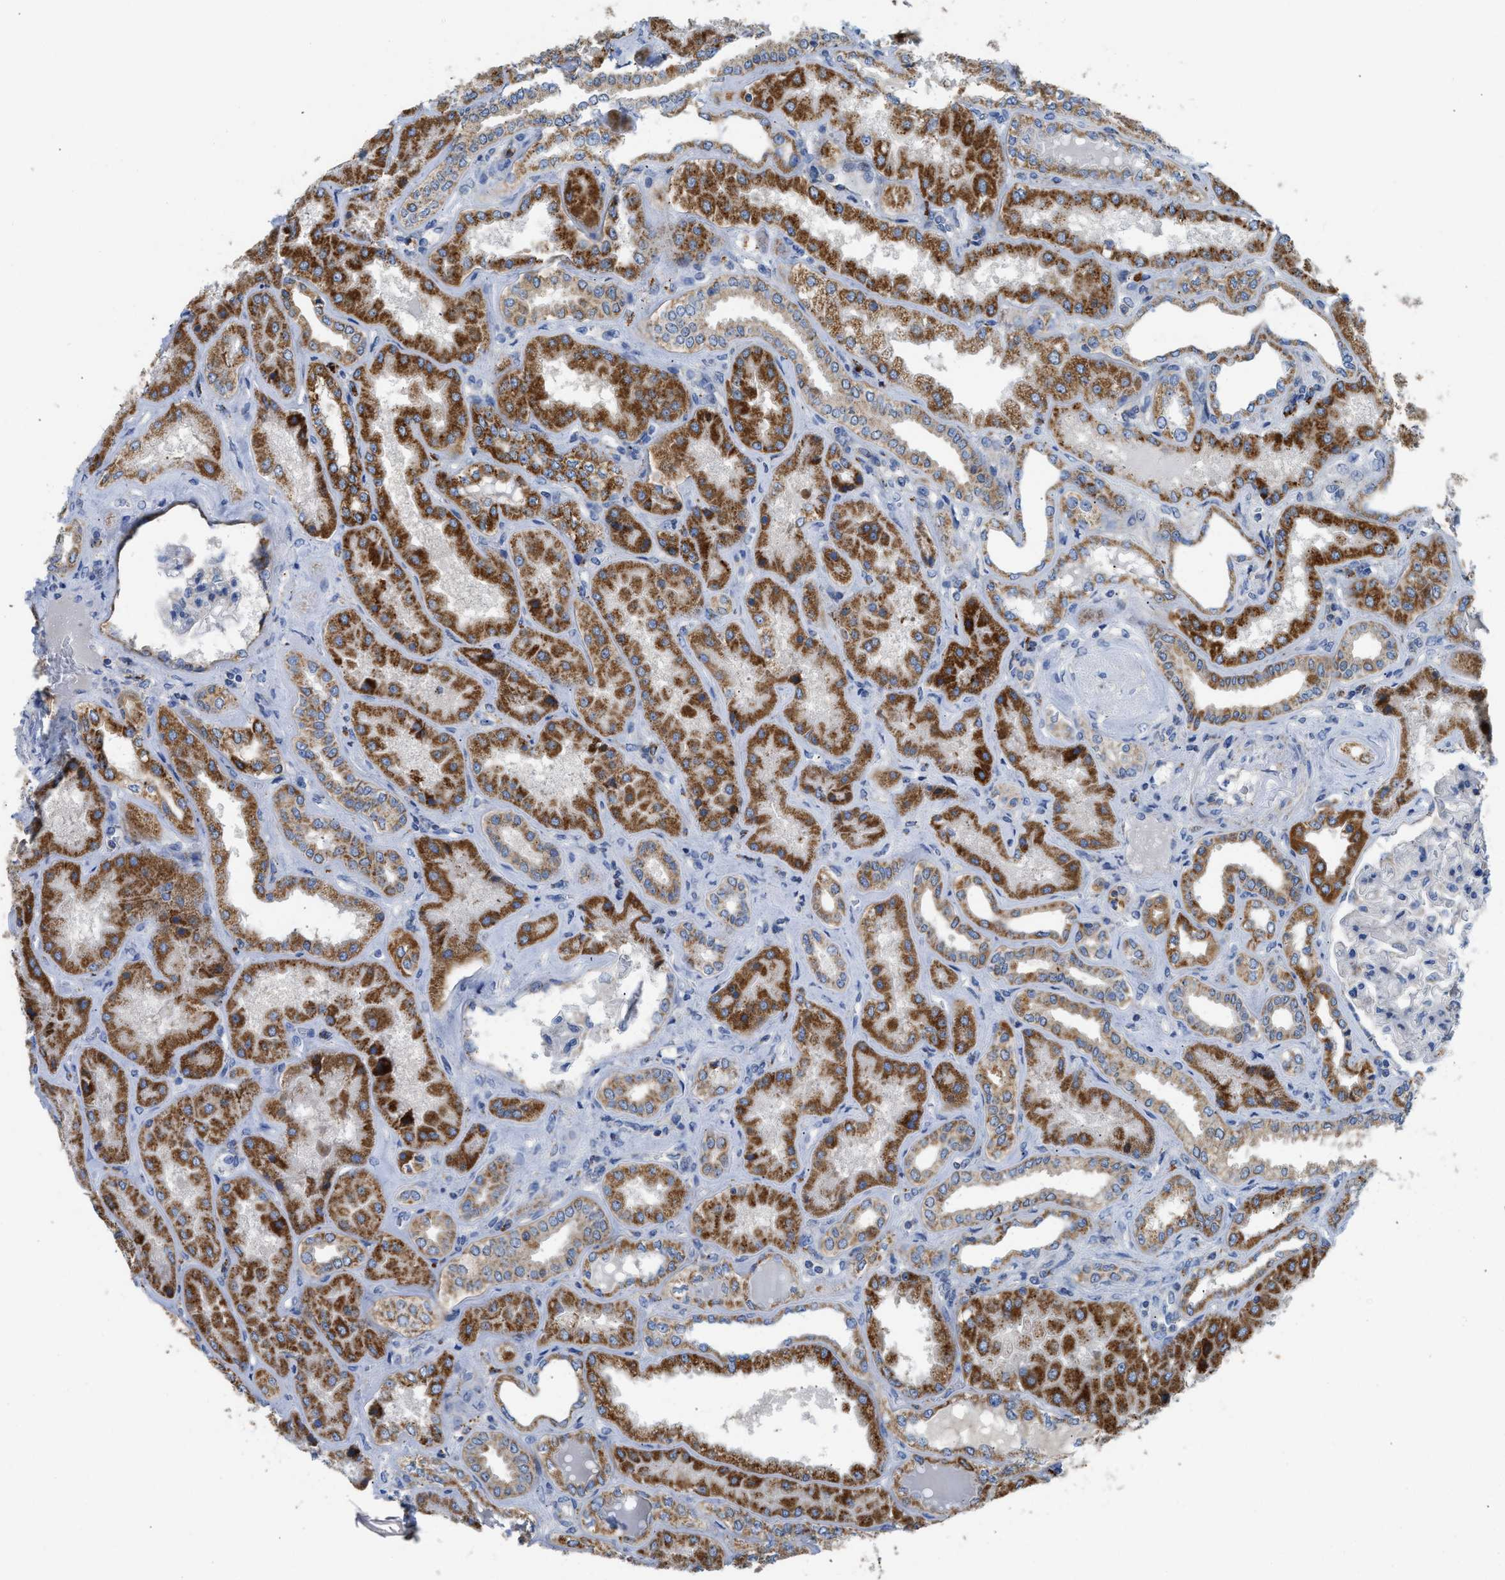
{"staining": {"intensity": "negative", "quantity": "none", "location": "none"}, "tissue": "kidney", "cell_type": "Cells in glomeruli", "image_type": "normal", "snomed": [{"axis": "morphology", "description": "Normal tissue, NOS"}, {"axis": "topography", "description": "Kidney"}], "caption": "IHC micrograph of benign human kidney stained for a protein (brown), which reveals no expression in cells in glomeruli.", "gene": "SLC25A13", "patient": {"sex": "female", "age": 56}}